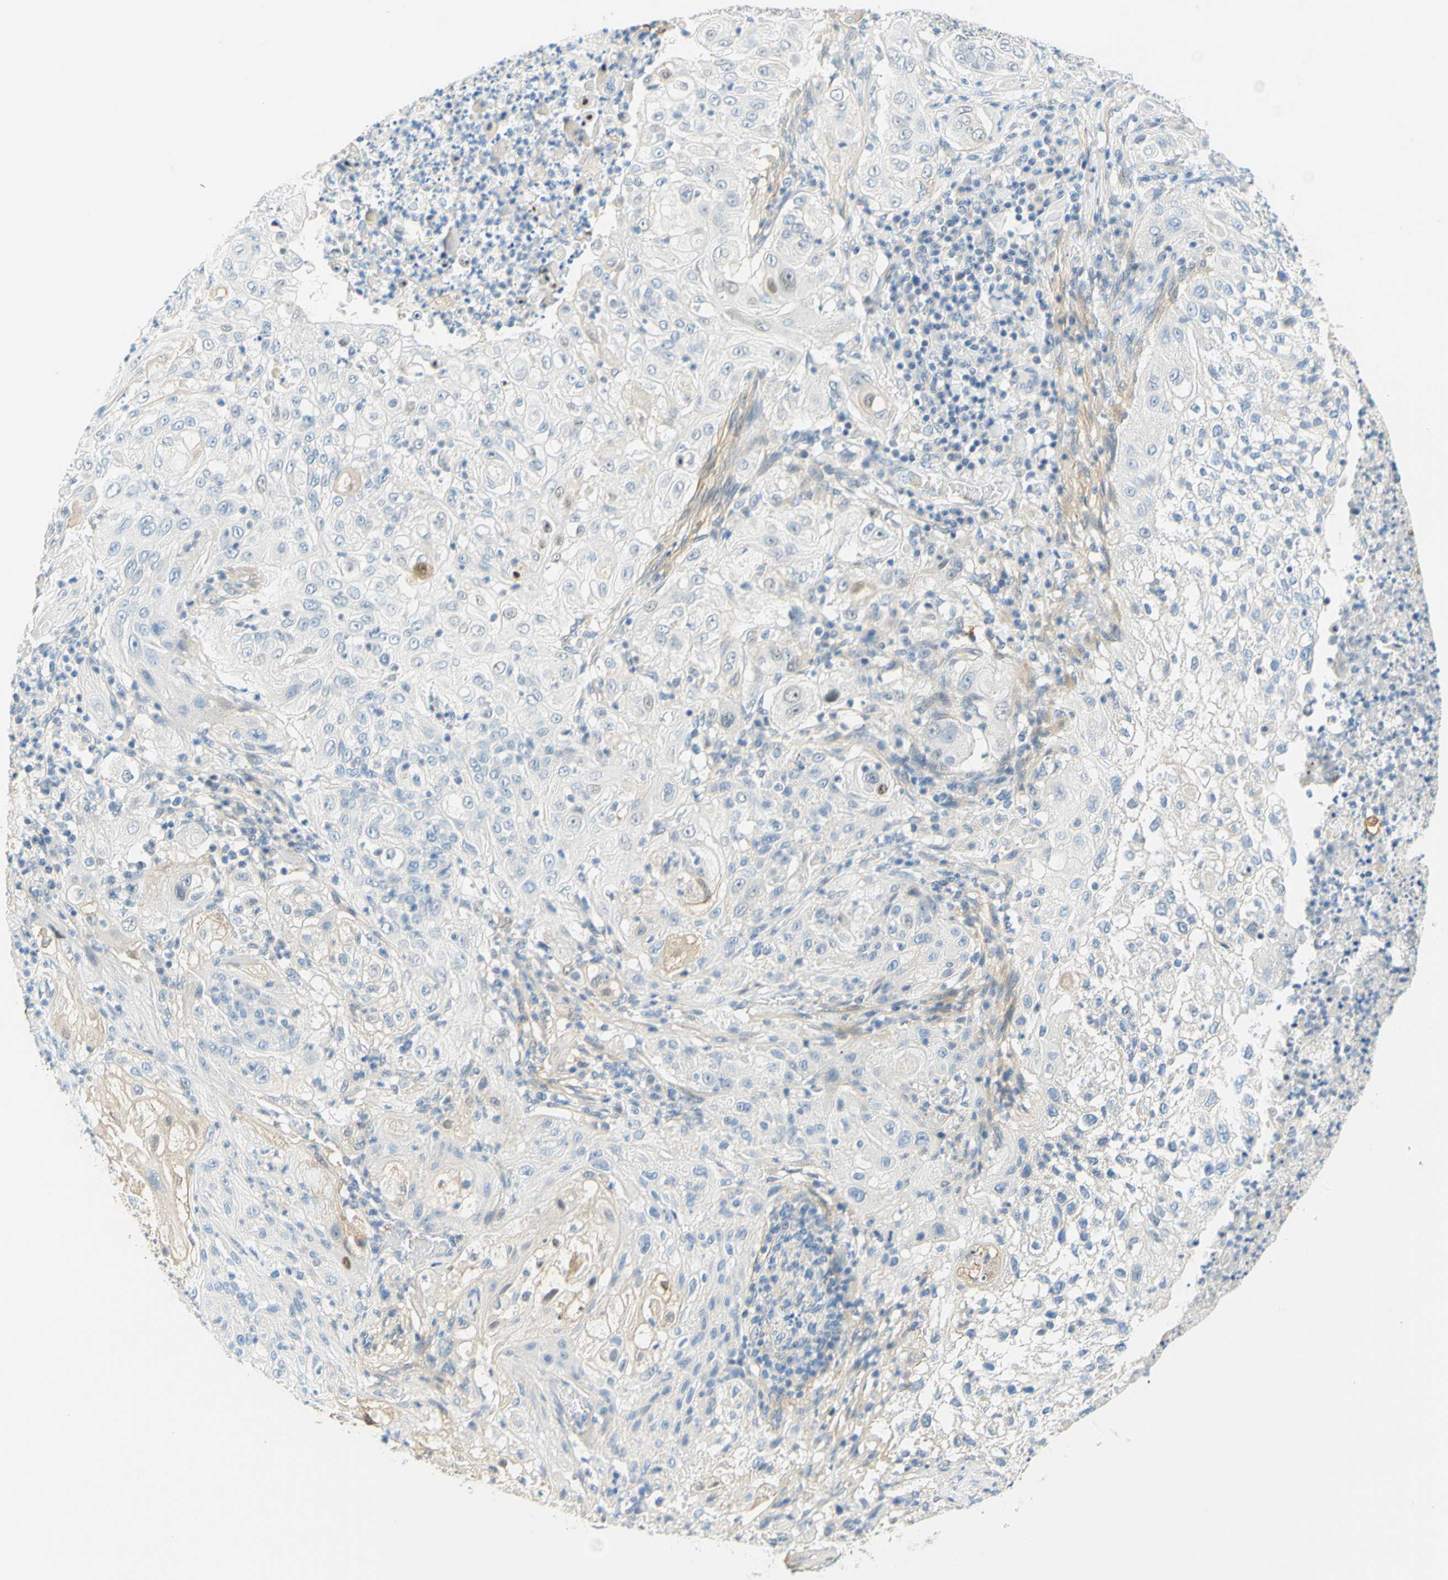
{"staining": {"intensity": "weak", "quantity": "<25%", "location": "cytoplasmic/membranous"}, "tissue": "lung cancer", "cell_type": "Tumor cells", "image_type": "cancer", "snomed": [{"axis": "morphology", "description": "Inflammation, NOS"}, {"axis": "morphology", "description": "Squamous cell carcinoma, NOS"}, {"axis": "topography", "description": "Lymph node"}, {"axis": "topography", "description": "Soft tissue"}, {"axis": "topography", "description": "Lung"}], "caption": "IHC micrograph of human lung cancer stained for a protein (brown), which demonstrates no staining in tumor cells.", "gene": "ENTREP2", "patient": {"sex": "male", "age": 66}}